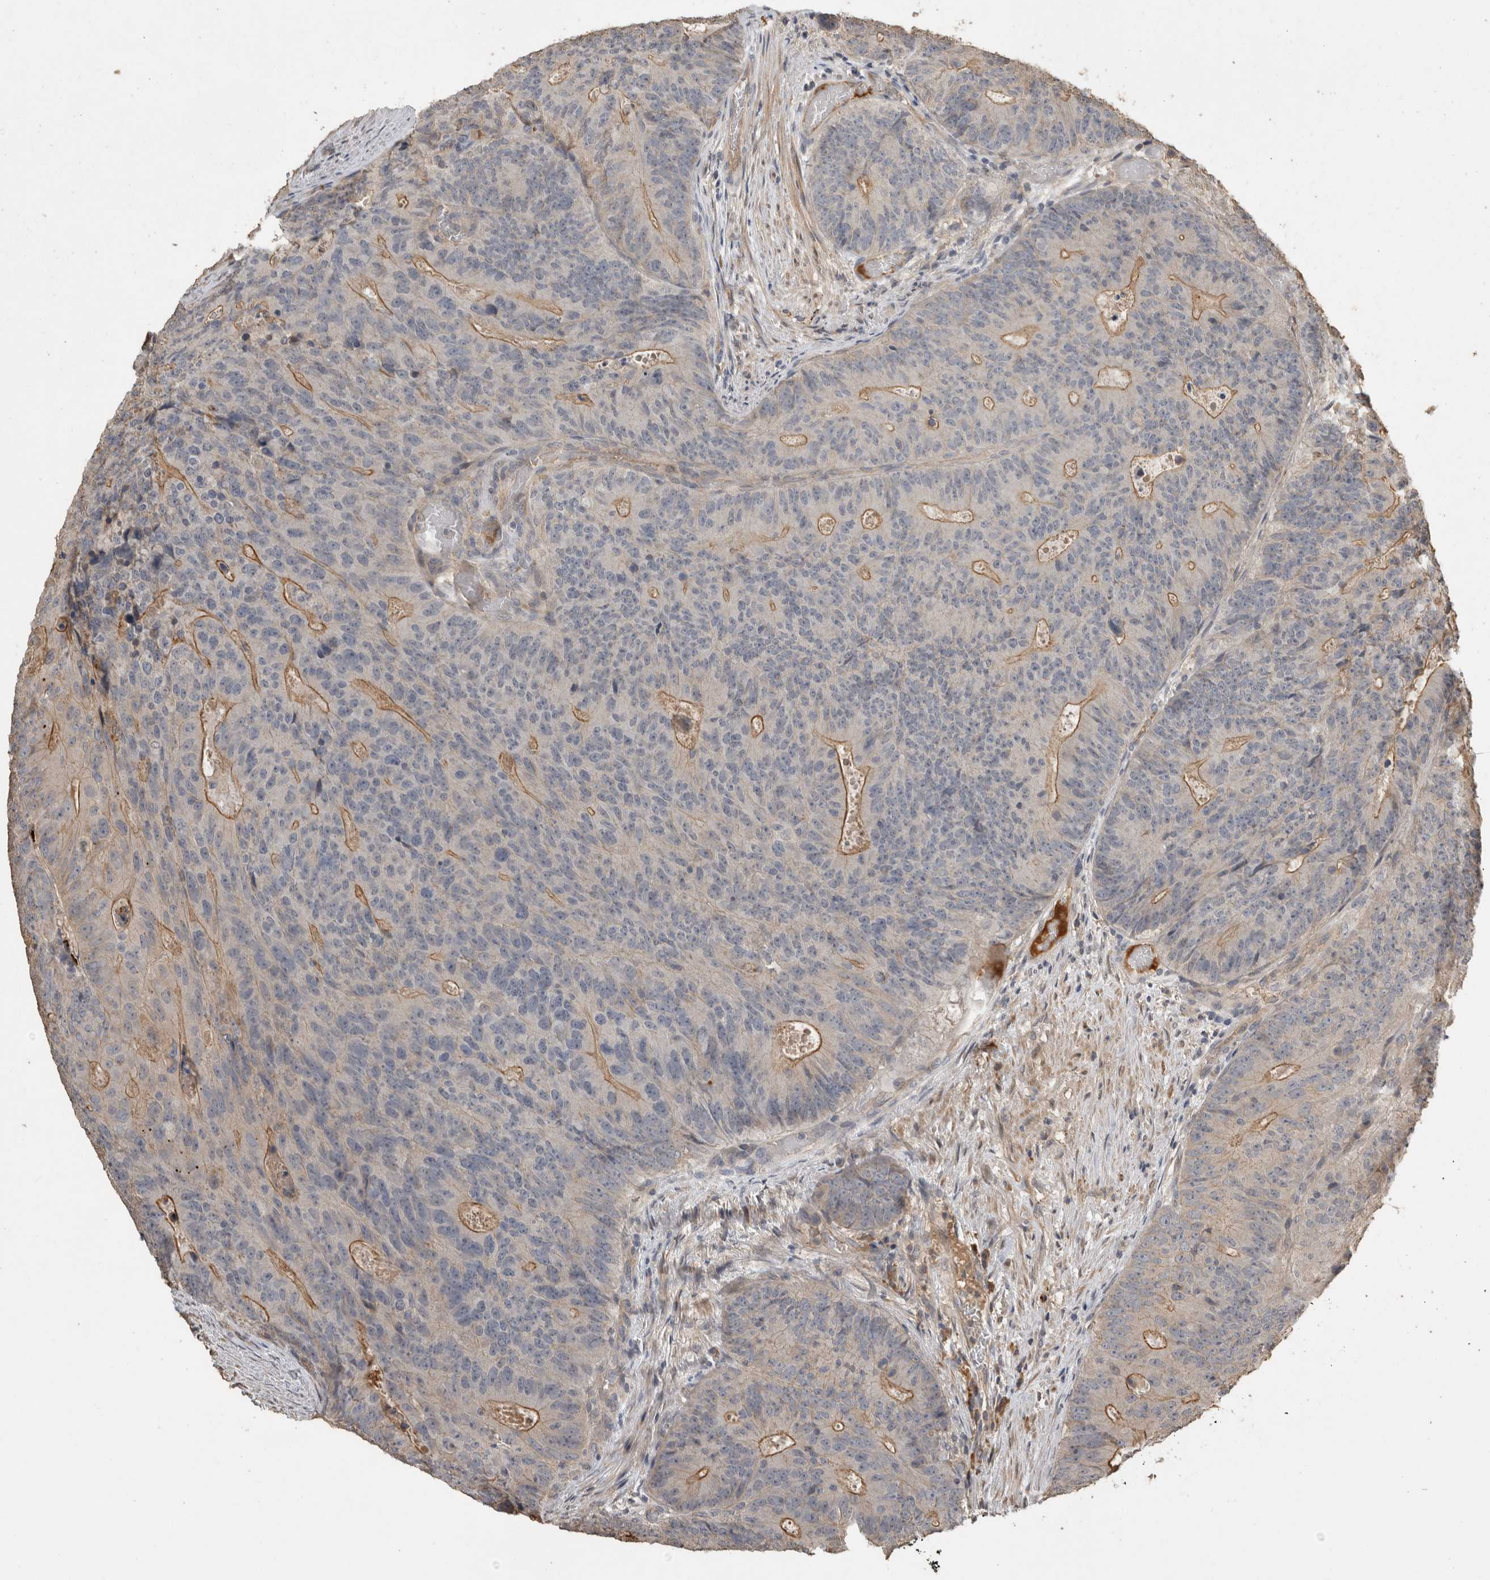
{"staining": {"intensity": "moderate", "quantity": "<25%", "location": "cytoplasmic/membranous"}, "tissue": "colorectal cancer", "cell_type": "Tumor cells", "image_type": "cancer", "snomed": [{"axis": "morphology", "description": "Adenocarcinoma, NOS"}, {"axis": "topography", "description": "Colon"}], "caption": "Immunohistochemical staining of human colorectal cancer (adenocarcinoma) reveals low levels of moderate cytoplasmic/membranous protein expression in about <25% of tumor cells.", "gene": "RHPN1", "patient": {"sex": "male", "age": 87}}